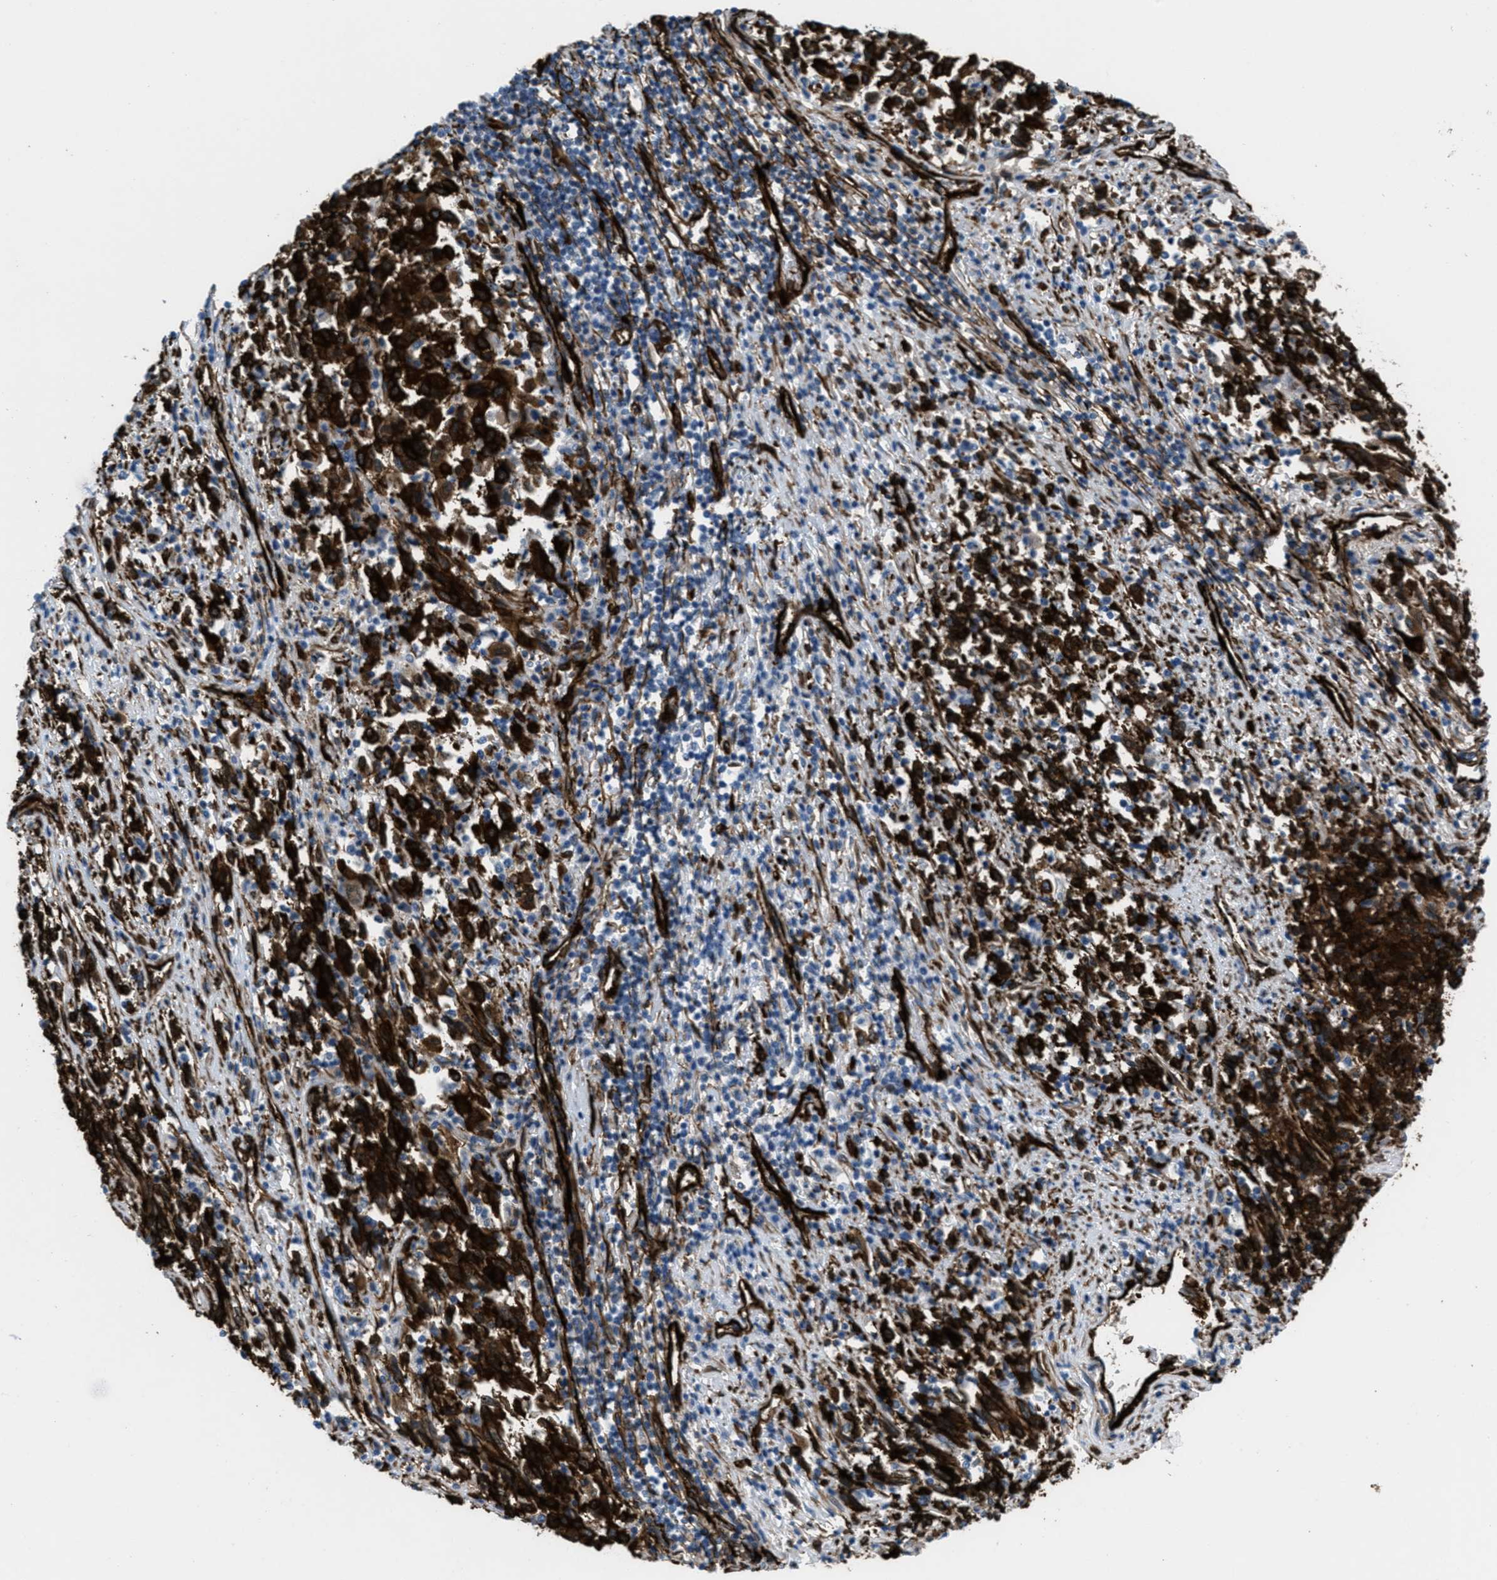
{"staining": {"intensity": "strong", "quantity": ">75%", "location": "cytoplasmic/membranous"}, "tissue": "melanoma", "cell_type": "Tumor cells", "image_type": "cancer", "snomed": [{"axis": "morphology", "description": "Malignant melanoma, Metastatic site"}, {"axis": "topography", "description": "Lung"}], "caption": "A brown stain labels strong cytoplasmic/membranous expression of a protein in malignant melanoma (metastatic site) tumor cells. (DAB (3,3'-diaminobenzidine) IHC with brightfield microscopy, high magnification).", "gene": "CALD1", "patient": {"sex": "male", "age": 64}}